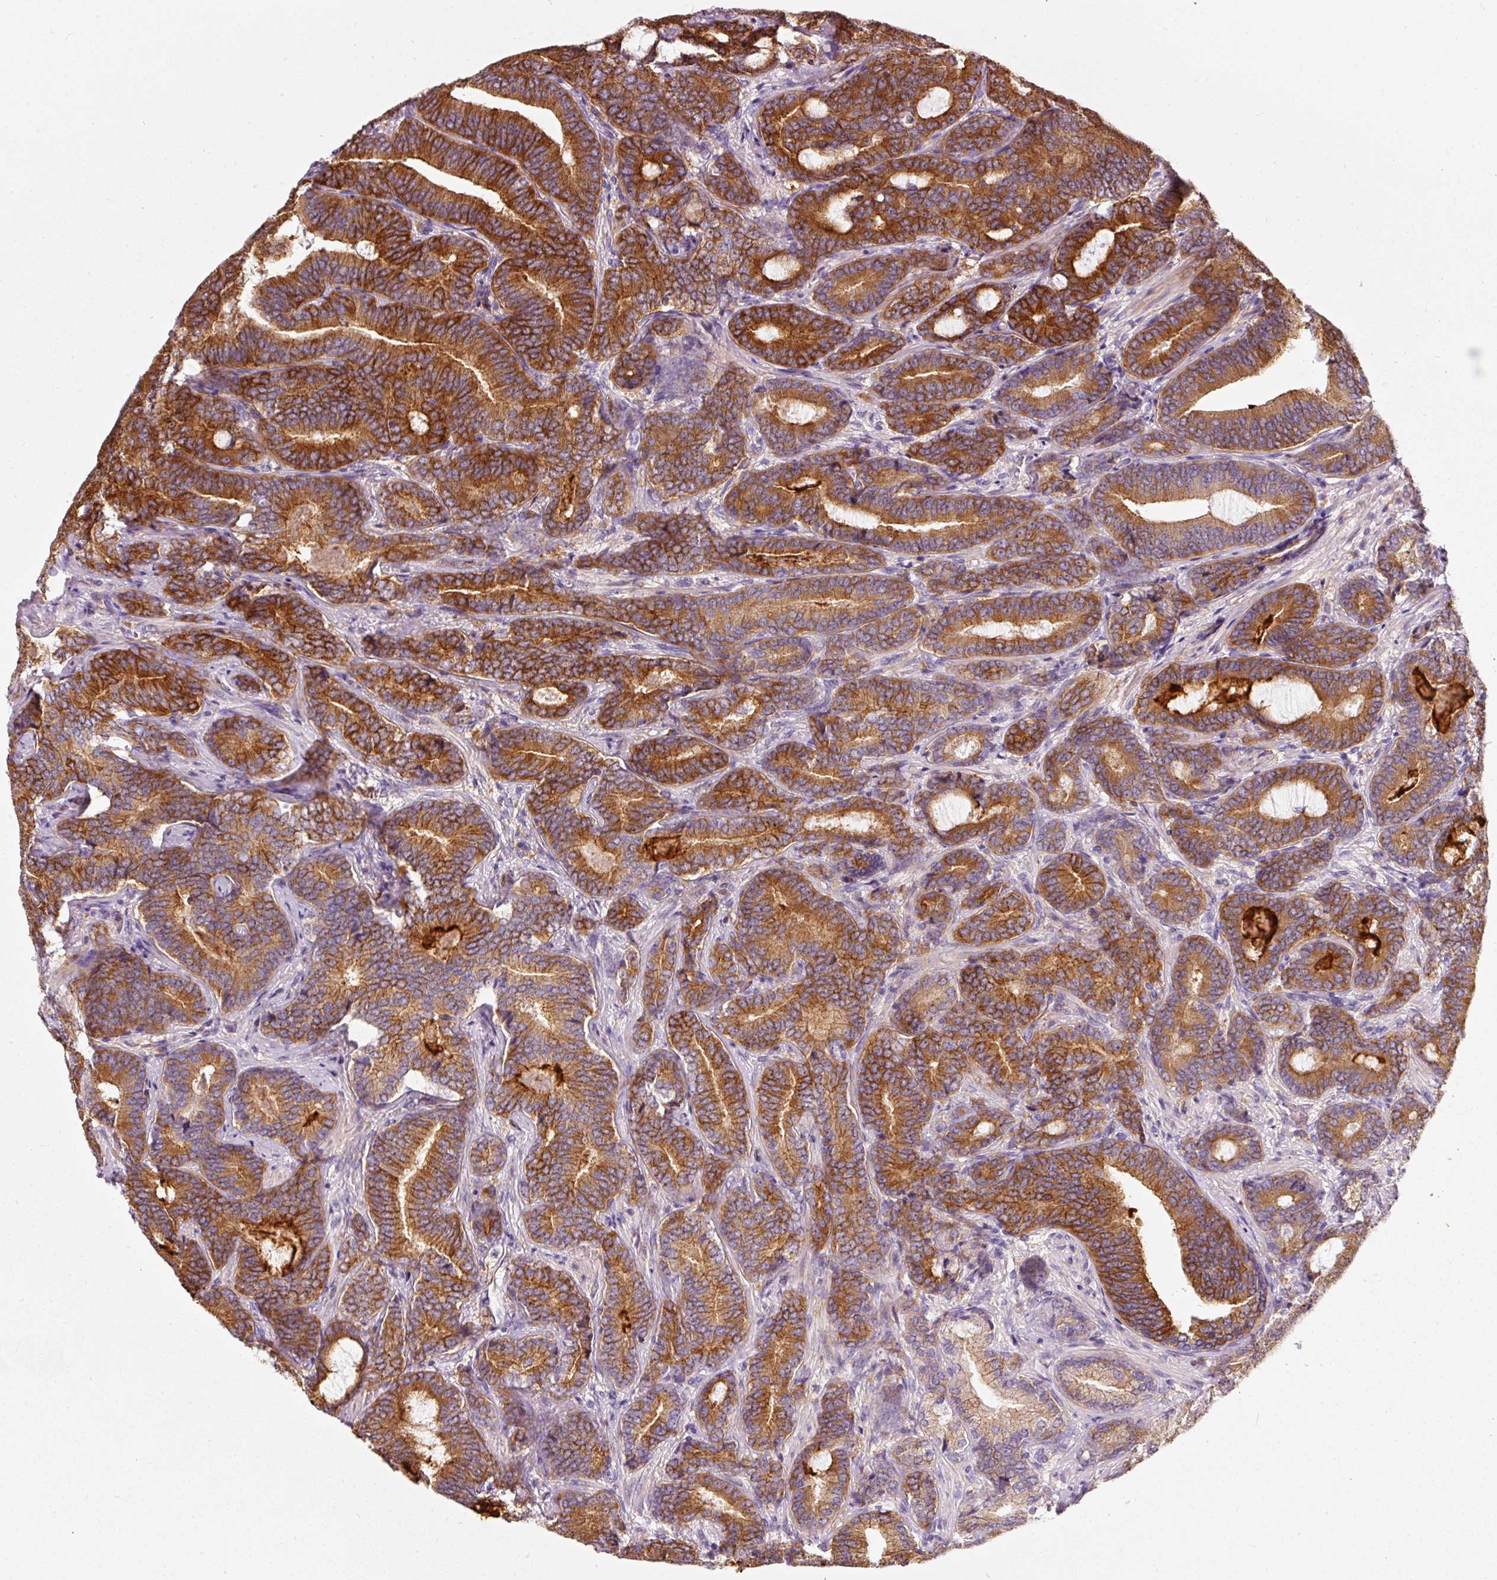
{"staining": {"intensity": "strong", "quantity": ">75%", "location": "cytoplasmic/membranous"}, "tissue": "prostate cancer", "cell_type": "Tumor cells", "image_type": "cancer", "snomed": [{"axis": "morphology", "description": "Adenocarcinoma, Low grade"}, {"axis": "topography", "description": "Prostate and seminal vesicle, NOS"}], "caption": "Strong cytoplasmic/membranous protein expression is appreciated in approximately >75% of tumor cells in prostate cancer (low-grade adenocarcinoma).", "gene": "IQGAP2", "patient": {"sex": "male", "age": 61}}